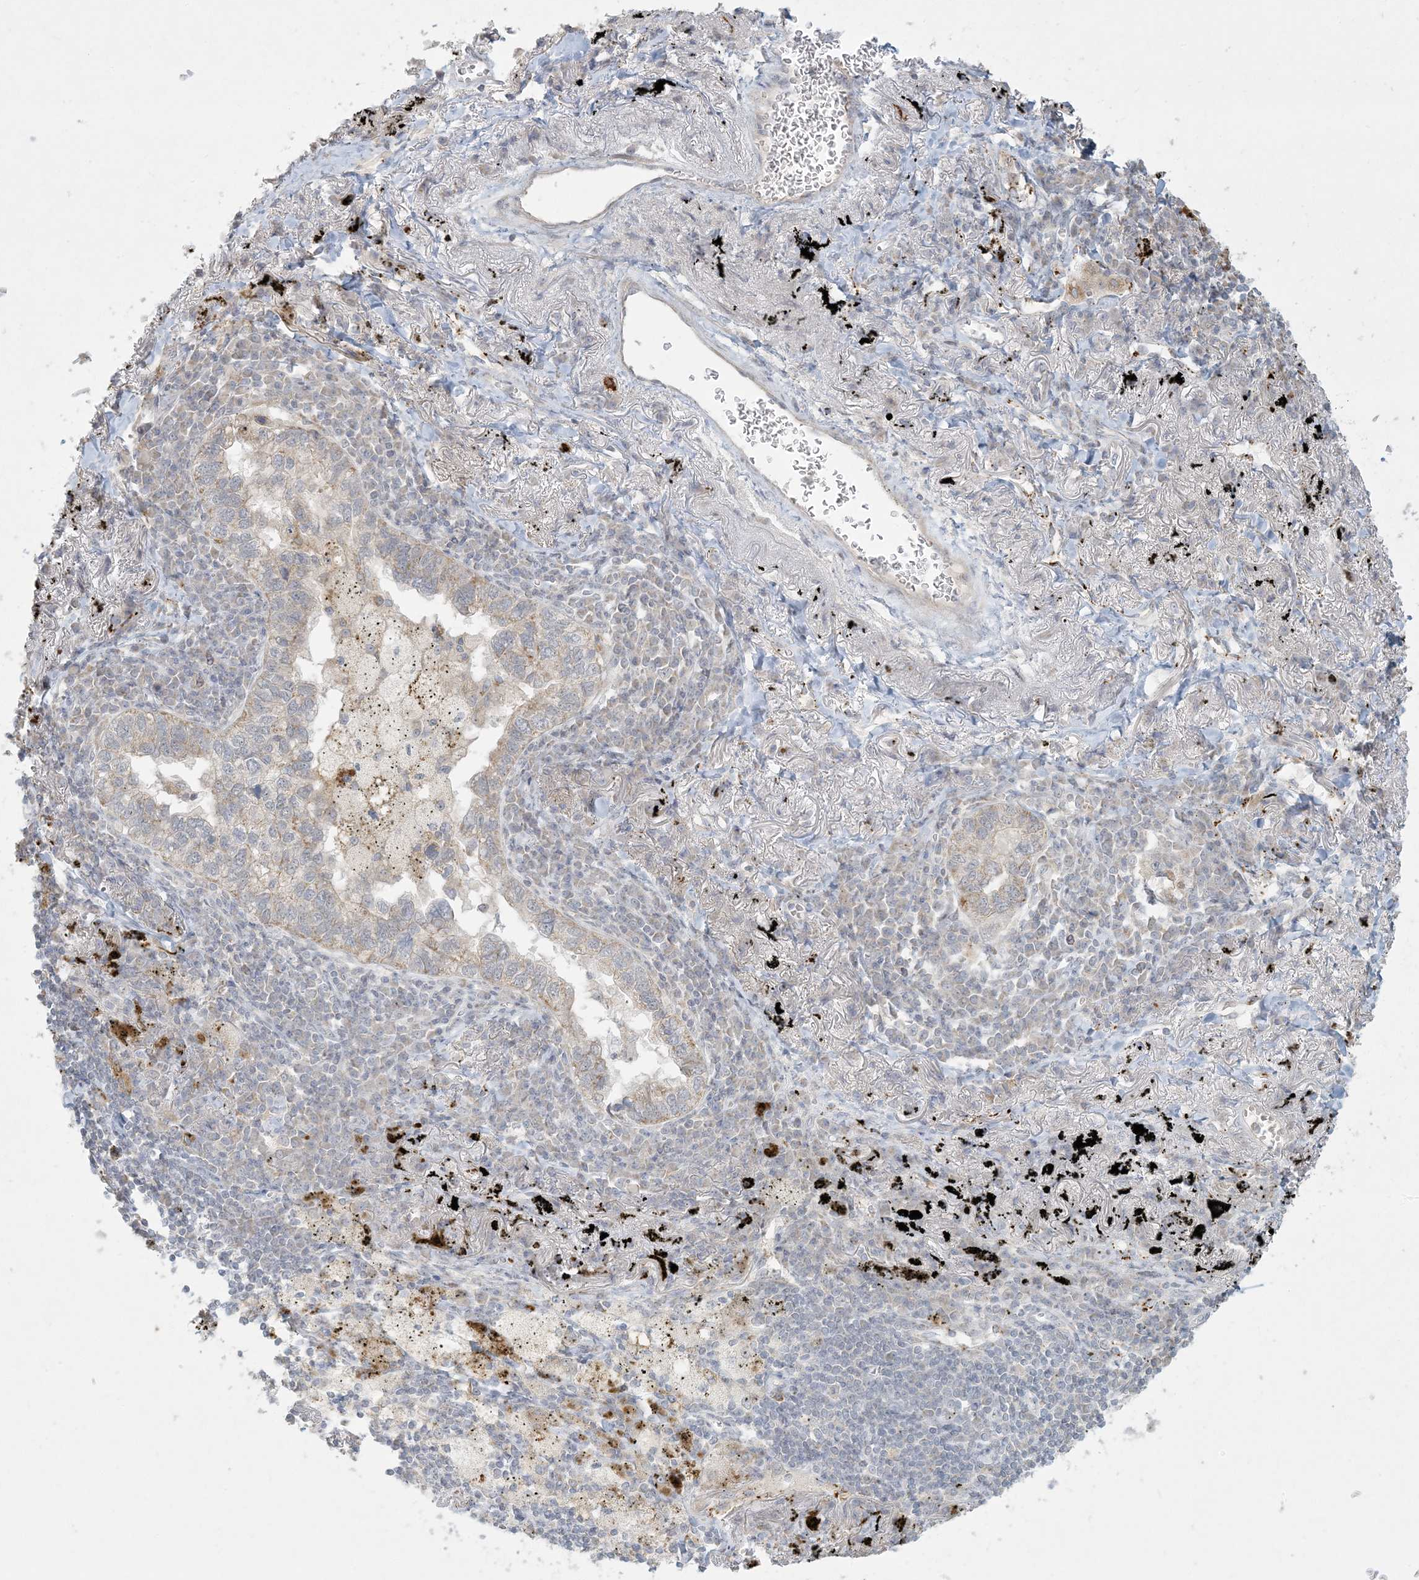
{"staining": {"intensity": "weak", "quantity": "<25%", "location": "cytoplasmic/membranous"}, "tissue": "lung cancer", "cell_type": "Tumor cells", "image_type": "cancer", "snomed": [{"axis": "morphology", "description": "Adenocarcinoma, NOS"}, {"axis": "topography", "description": "Lung"}], "caption": "Tumor cells are negative for protein expression in human lung cancer (adenocarcinoma).", "gene": "MCAT", "patient": {"sex": "male", "age": 65}}